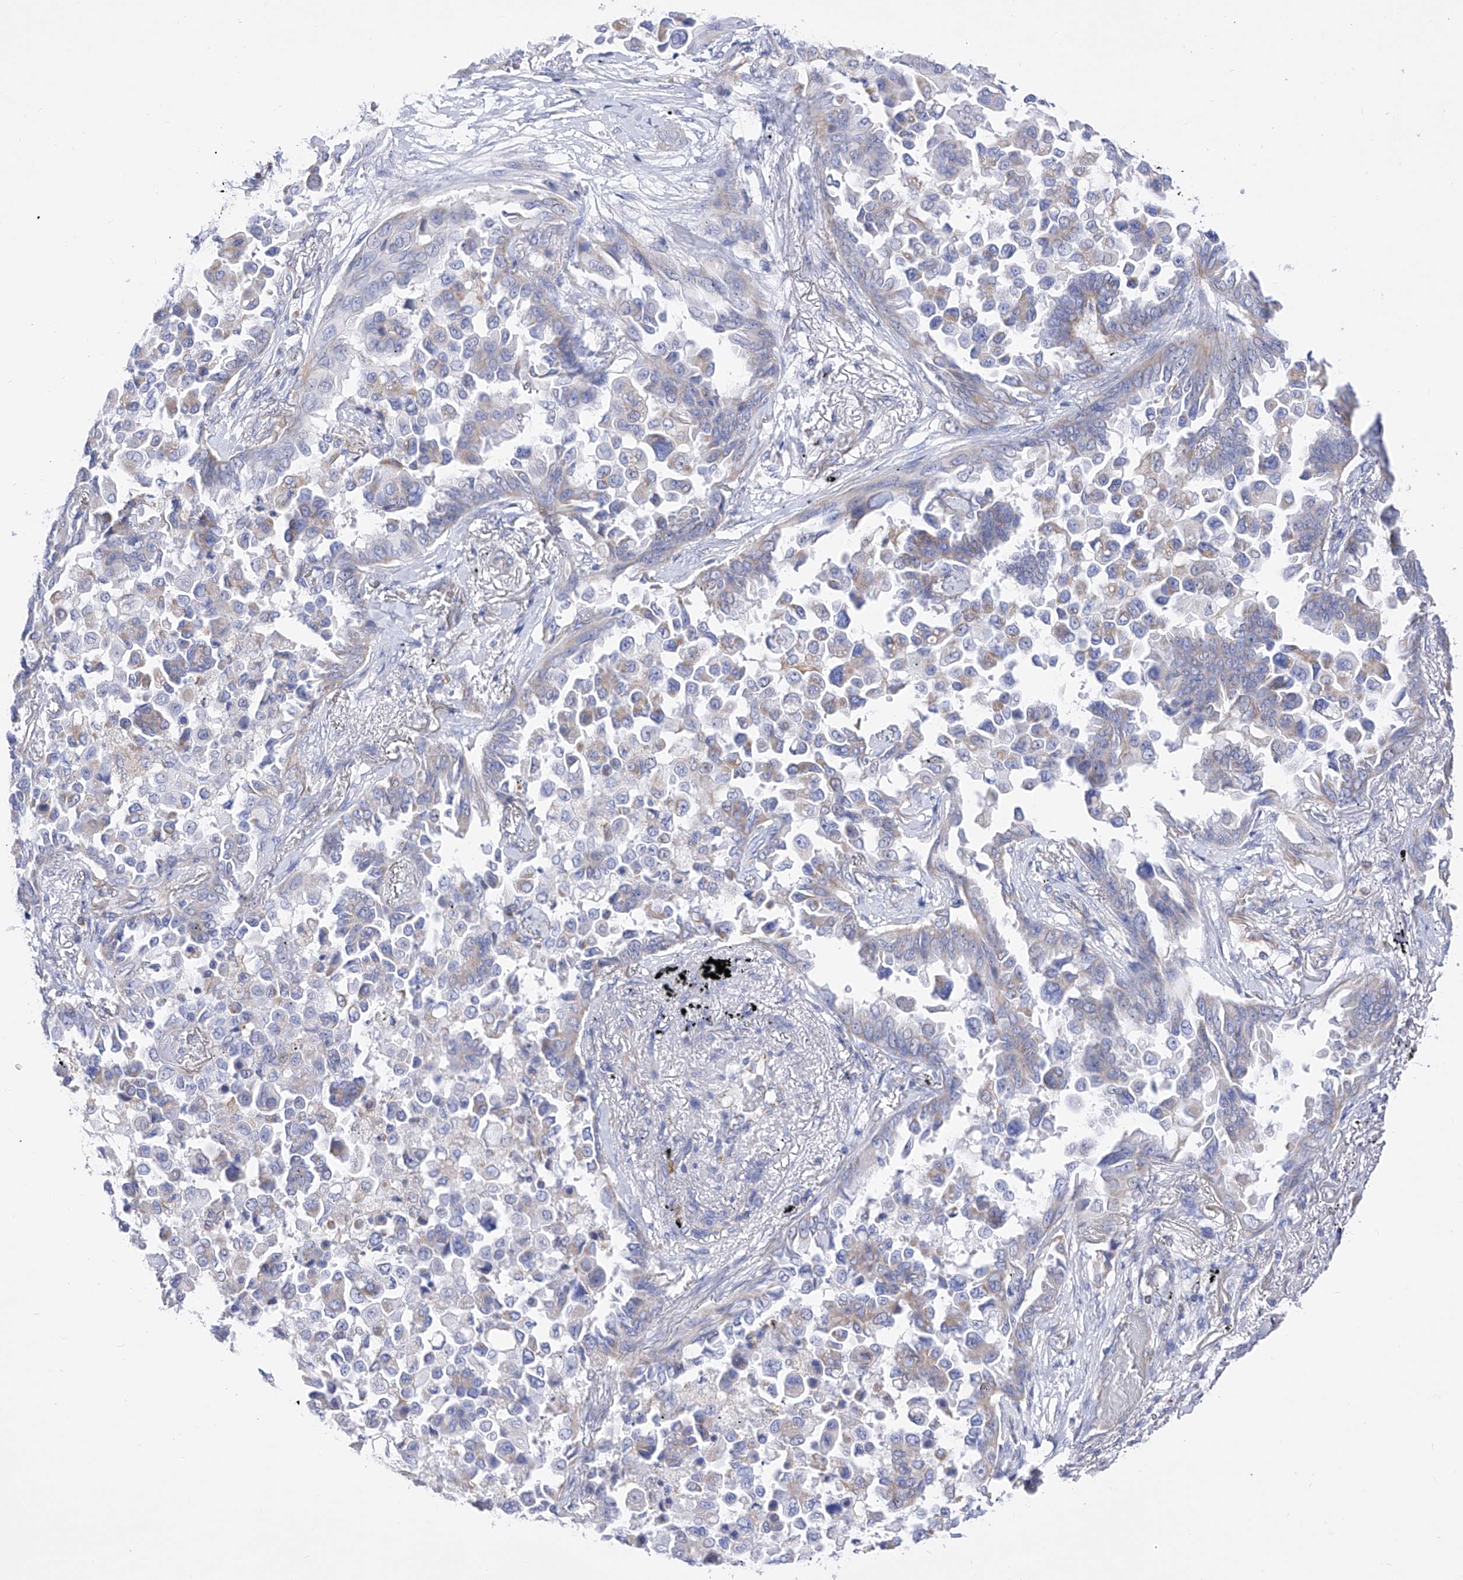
{"staining": {"intensity": "weak", "quantity": "<25%", "location": "cytoplasmic/membranous"}, "tissue": "lung cancer", "cell_type": "Tumor cells", "image_type": "cancer", "snomed": [{"axis": "morphology", "description": "Adenocarcinoma, NOS"}, {"axis": "topography", "description": "Lung"}], "caption": "The photomicrograph demonstrates no significant expression in tumor cells of lung adenocarcinoma.", "gene": "FLG", "patient": {"sex": "female", "age": 67}}